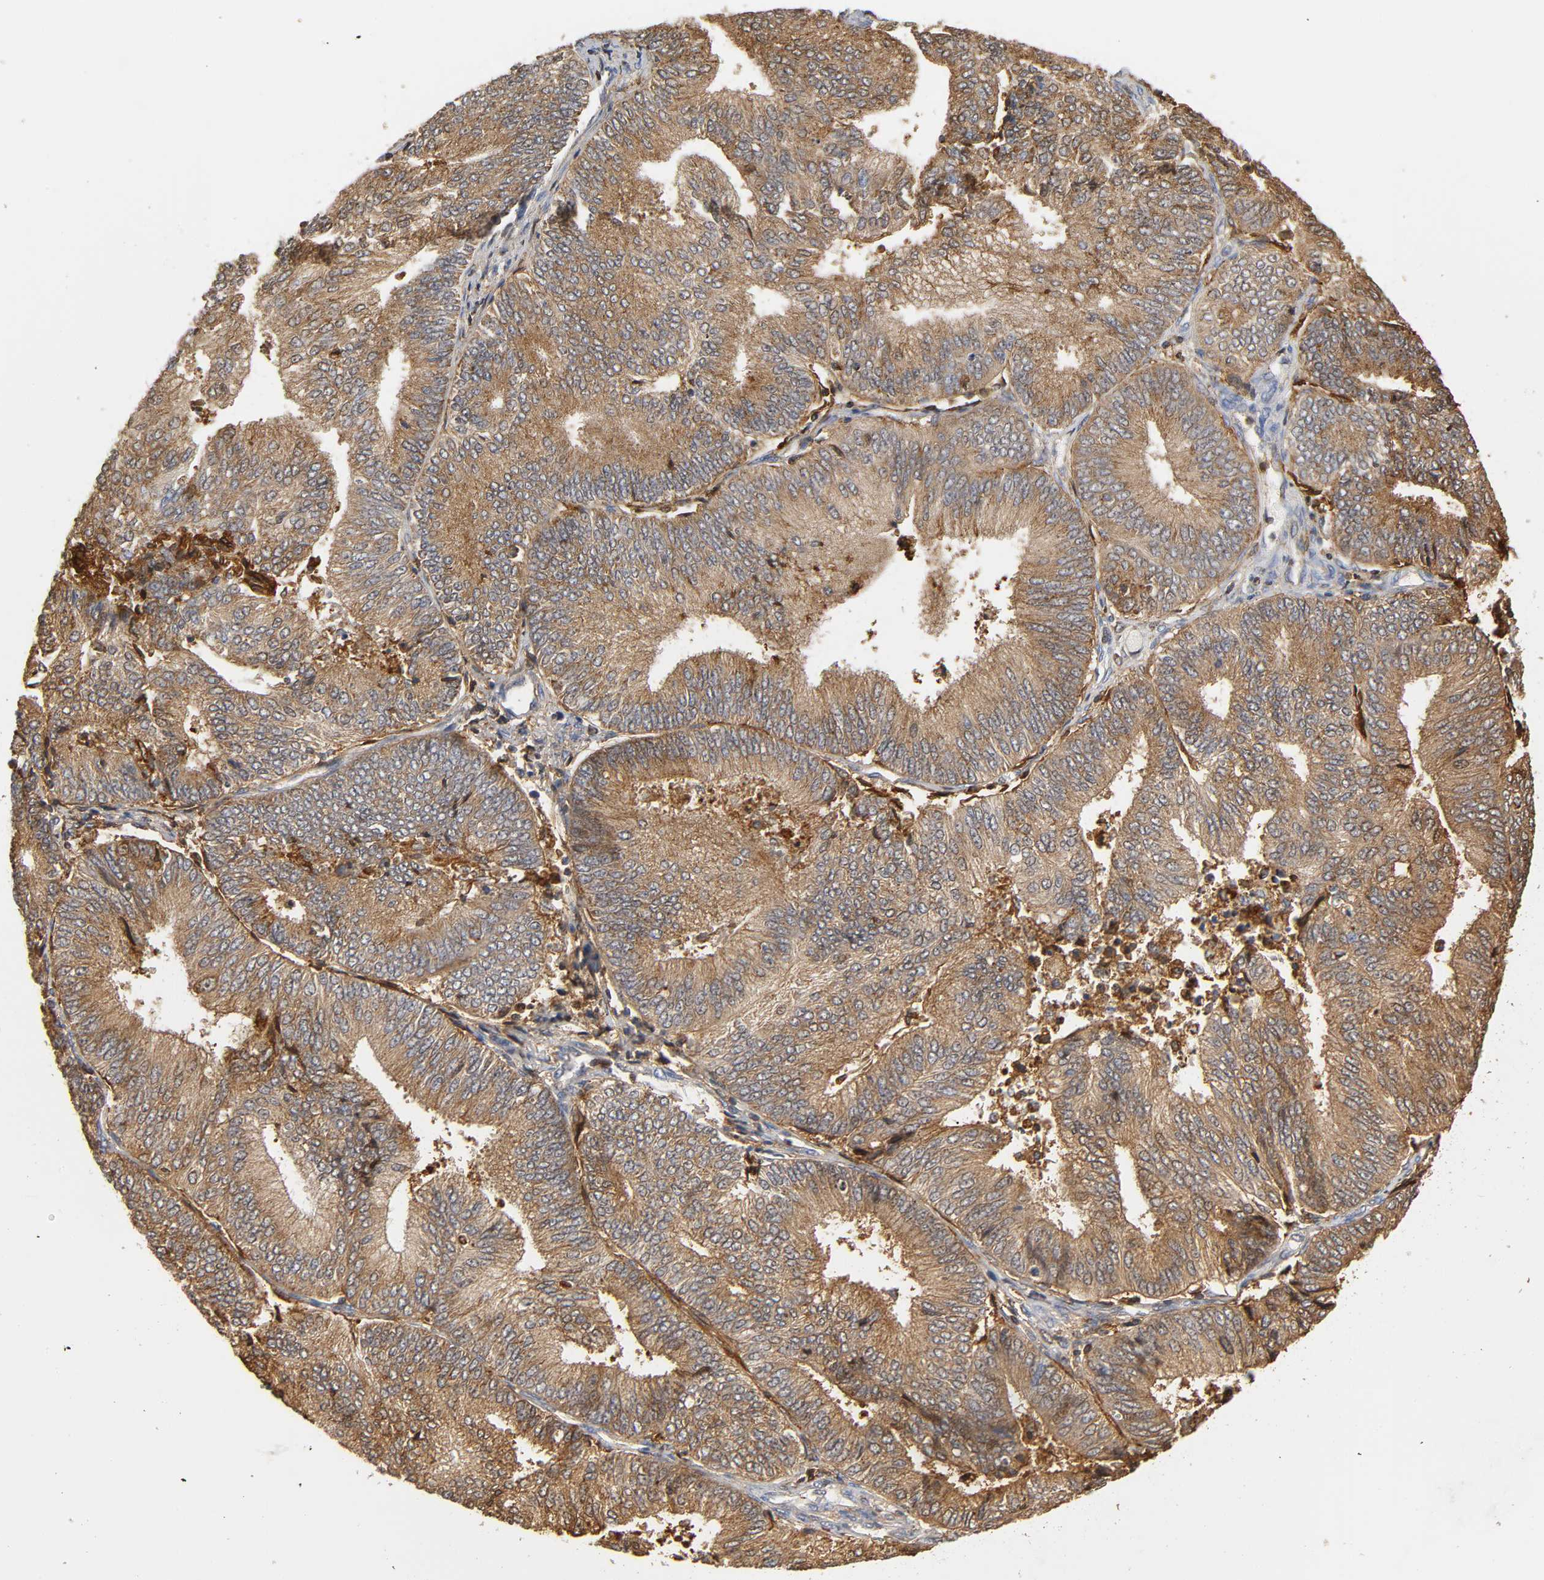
{"staining": {"intensity": "moderate", "quantity": ">75%", "location": "cytoplasmic/membranous"}, "tissue": "endometrial cancer", "cell_type": "Tumor cells", "image_type": "cancer", "snomed": [{"axis": "morphology", "description": "Adenocarcinoma, NOS"}, {"axis": "topography", "description": "Endometrium"}], "caption": "Endometrial cancer (adenocarcinoma) stained for a protein demonstrates moderate cytoplasmic/membranous positivity in tumor cells. The staining is performed using DAB brown chromogen to label protein expression. The nuclei are counter-stained blue using hematoxylin.", "gene": "ANXA11", "patient": {"sex": "female", "age": 55}}